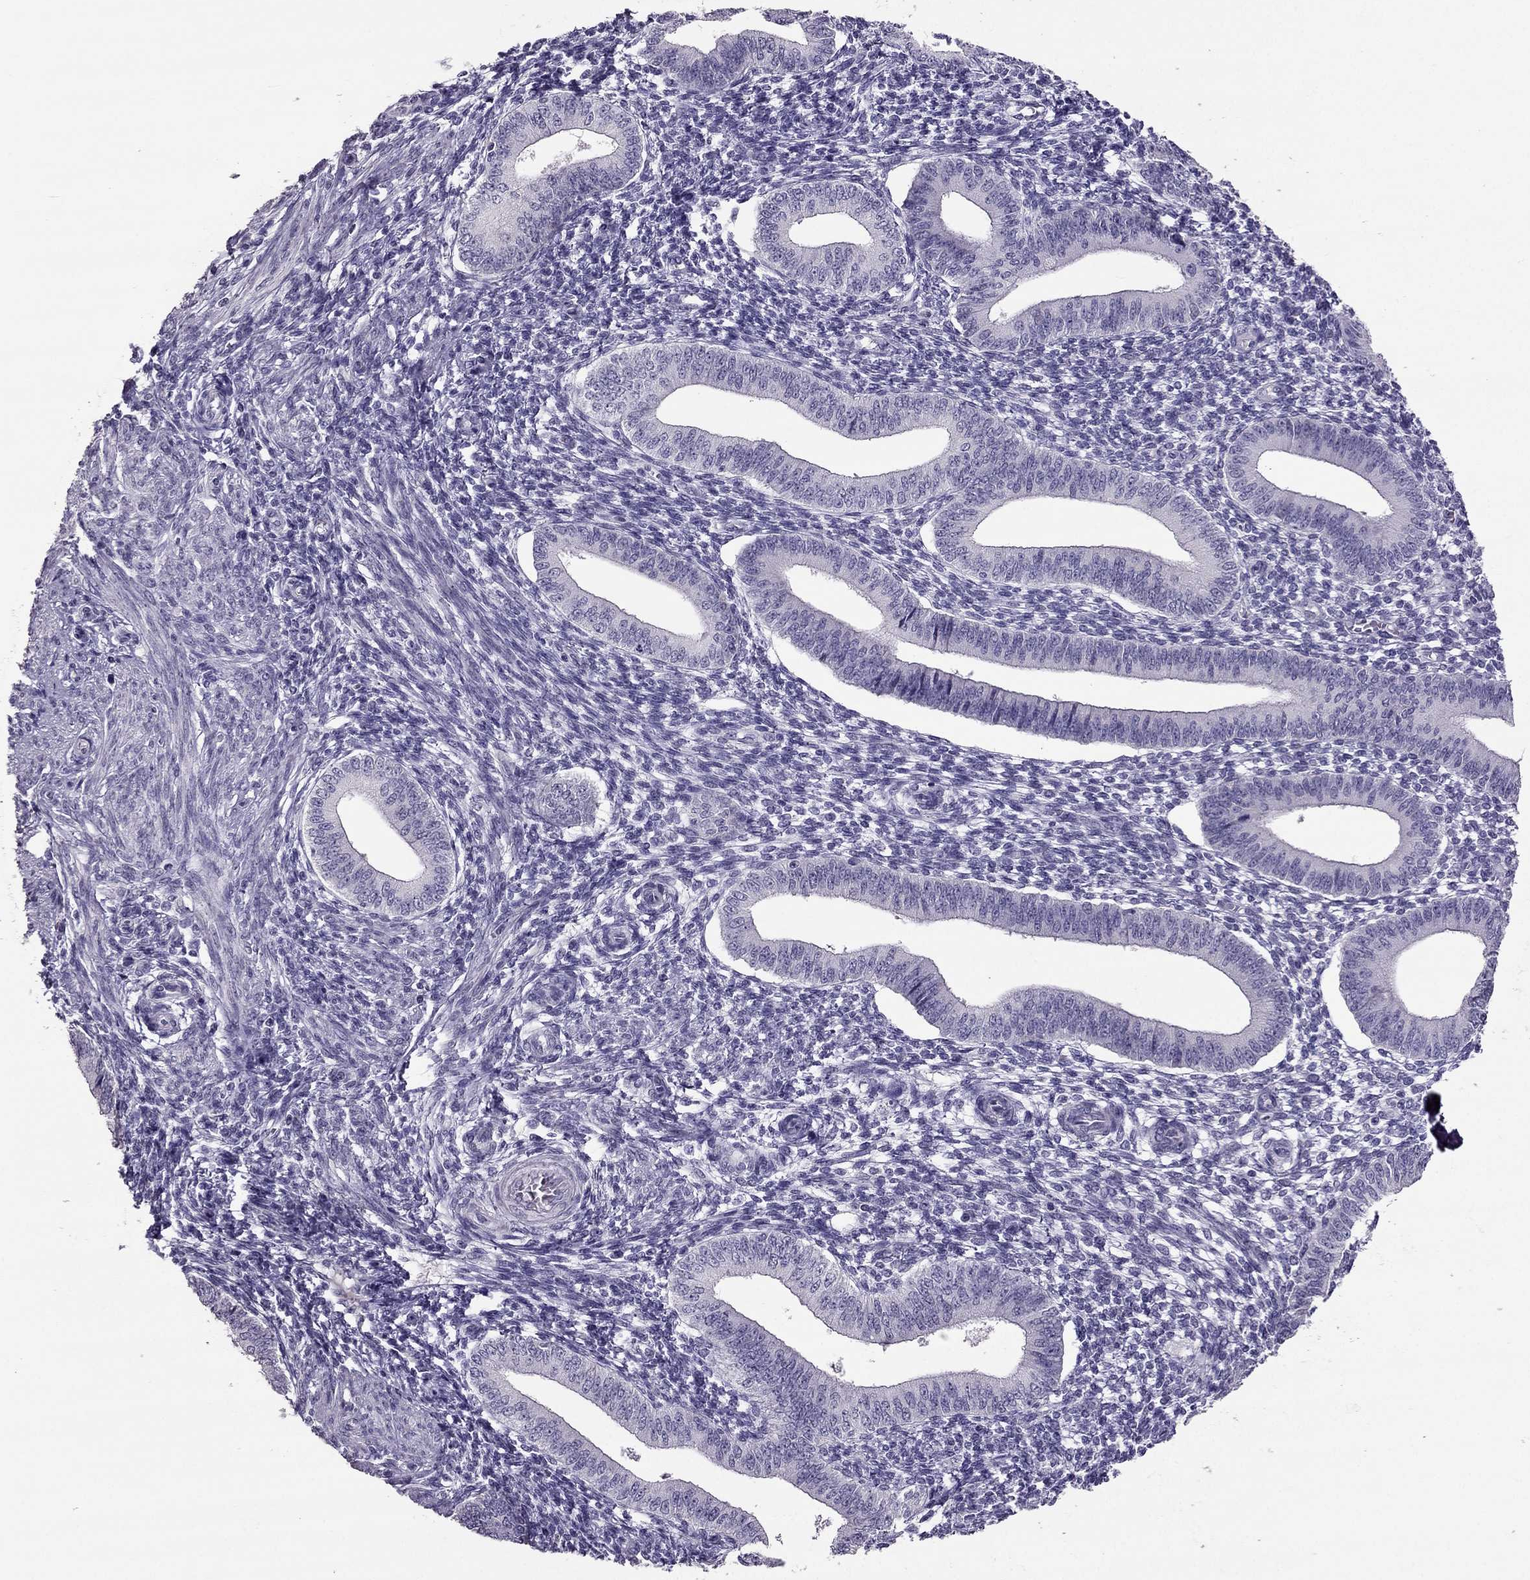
{"staining": {"intensity": "negative", "quantity": "none", "location": "none"}, "tissue": "endometrium", "cell_type": "Cells in endometrial stroma", "image_type": "normal", "snomed": [{"axis": "morphology", "description": "Normal tissue, NOS"}, {"axis": "topography", "description": "Endometrium"}], "caption": "Protein analysis of benign endometrium exhibits no significant positivity in cells in endometrial stroma.", "gene": "RHO", "patient": {"sex": "female", "age": 42}}